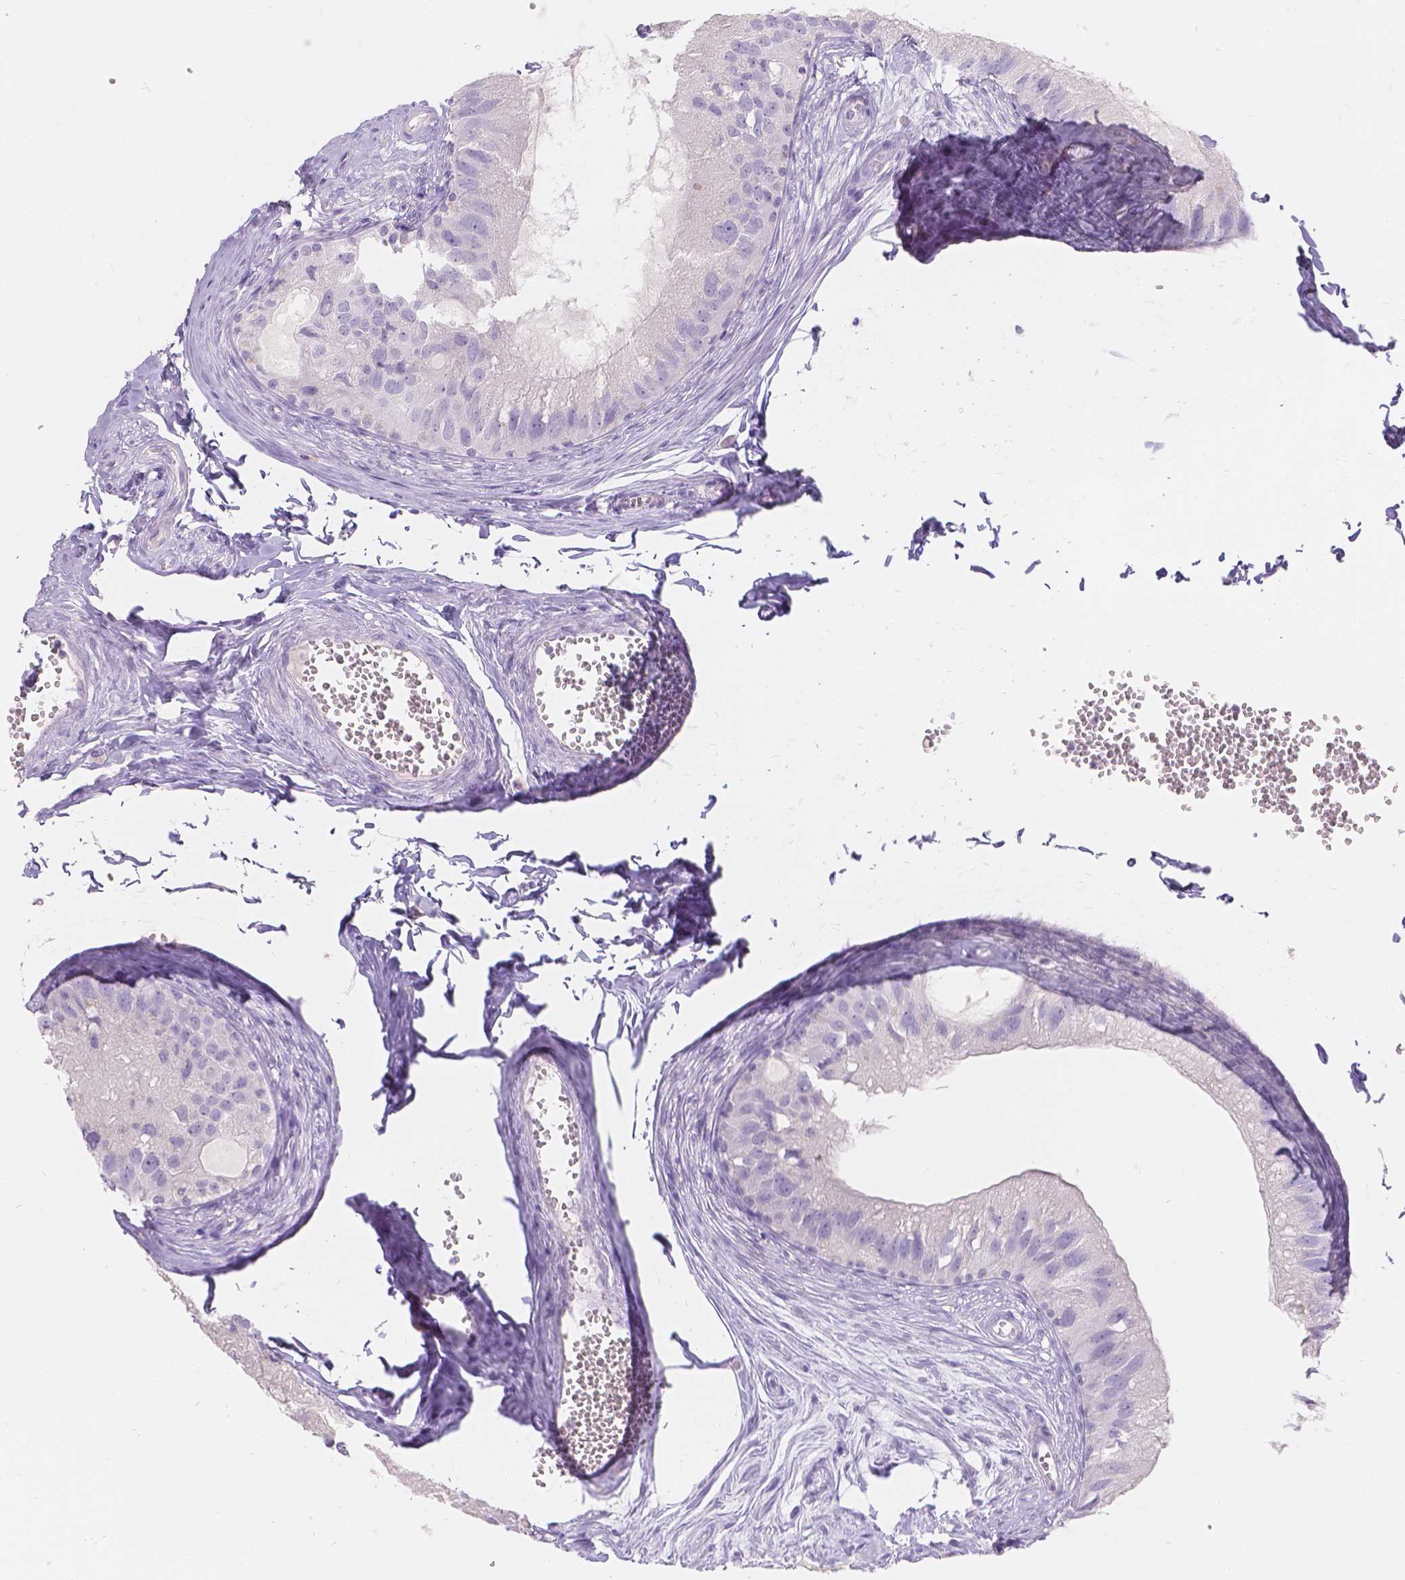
{"staining": {"intensity": "negative", "quantity": "none", "location": "none"}, "tissue": "epididymis", "cell_type": "Glandular cells", "image_type": "normal", "snomed": [{"axis": "morphology", "description": "Normal tissue, NOS"}, {"axis": "topography", "description": "Epididymis"}], "caption": "Protein analysis of normal epididymis demonstrates no significant staining in glandular cells.", "gene": "HTN3", "patient": {"sex": "male", "age": 45}}